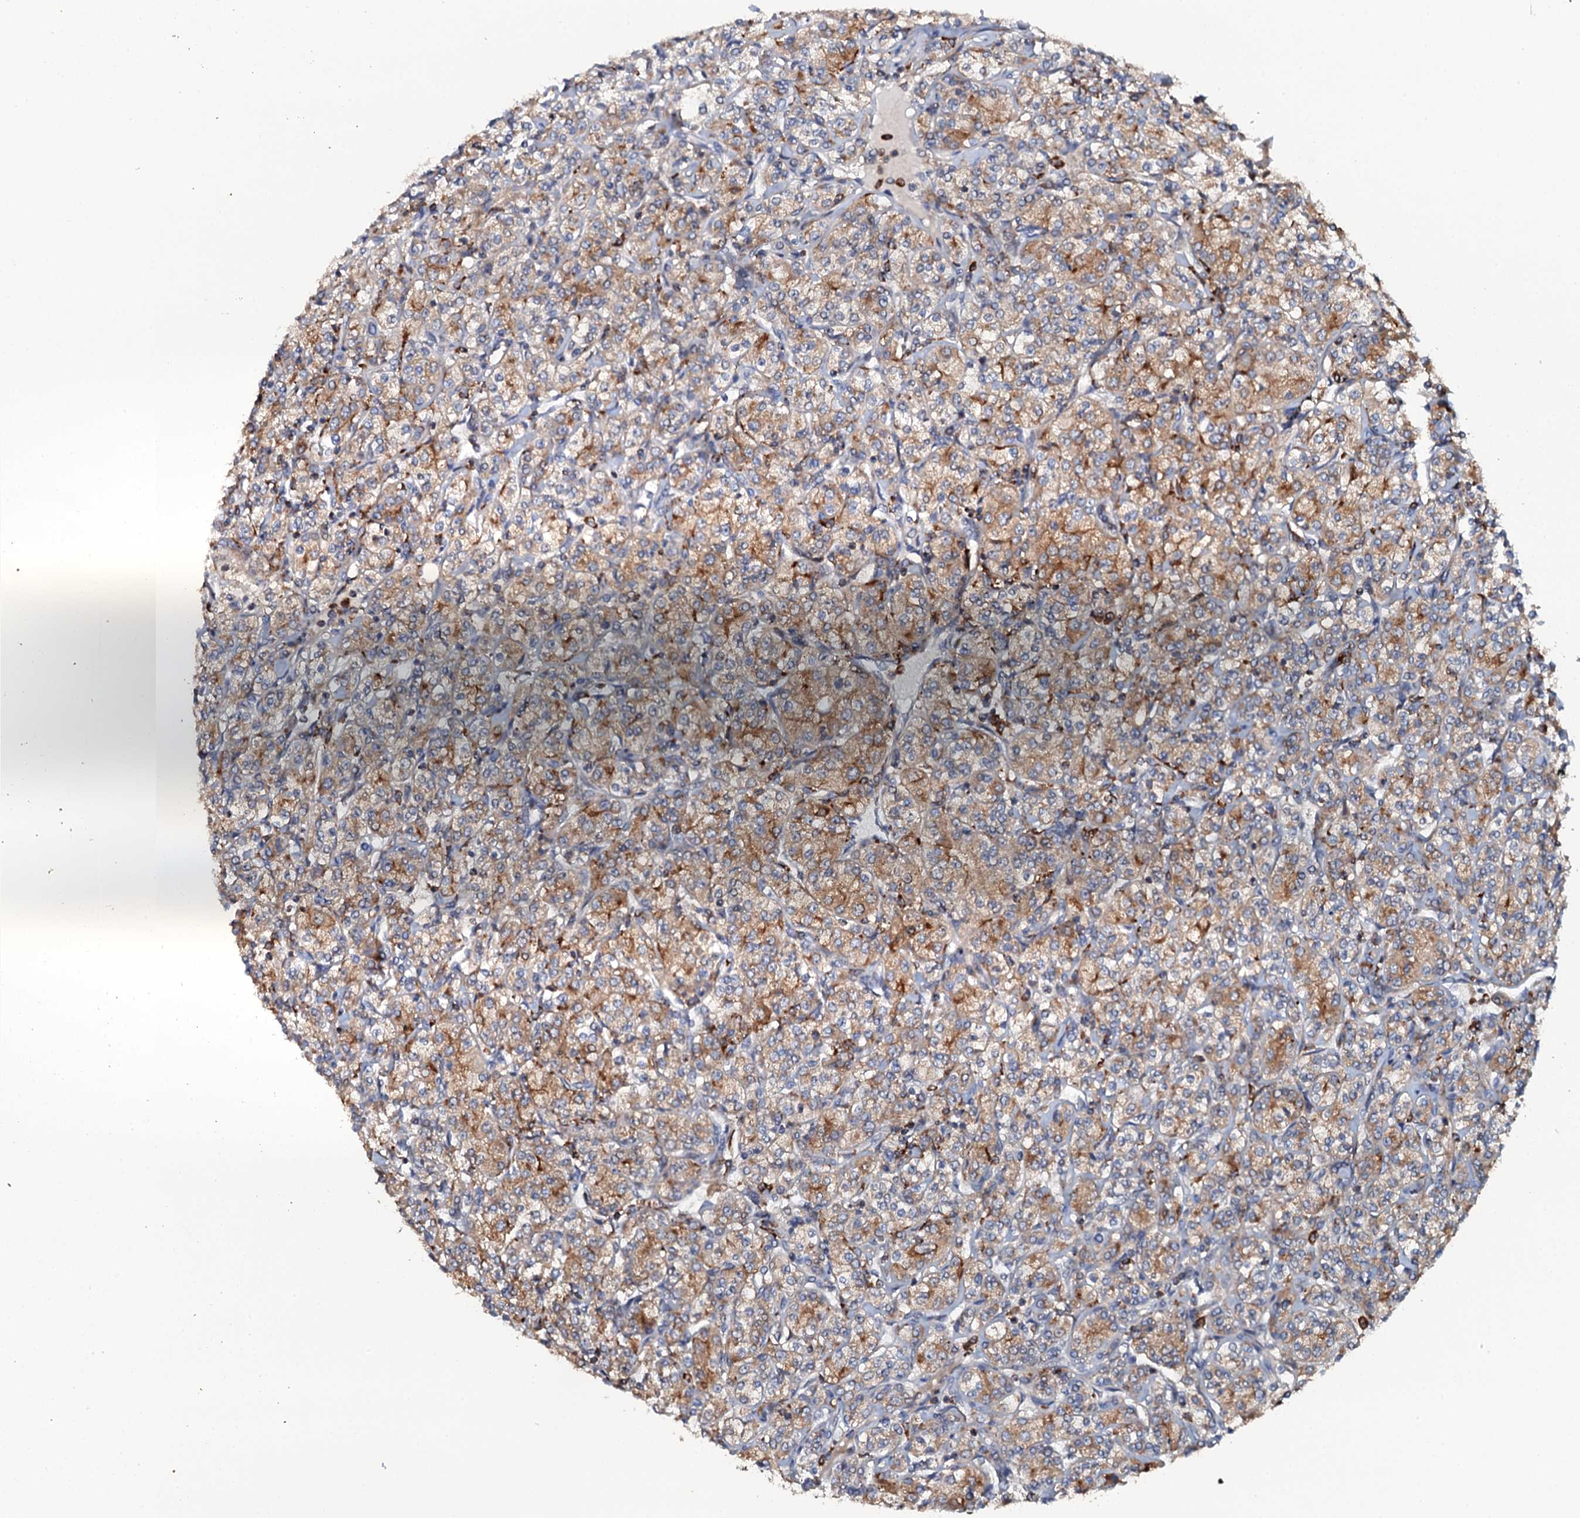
{"staining": {"intensity": "moderate", "quantity": ">75%", "location": "cytoplasmic/membranous"}, "tissue": "renal cancer", "cell_type": "Tumor cells", "image_type": "cancer", "snomed": [{"axis": "morphology", "description": "Adenocarcinoma, NOS"}, {"axis": "topography", "description": "Kidney"}], "caption": "A brown stain highlights moderate cytoplasmic/membranous staining of a protein in human adenocarcinoma (renal) tumor cells.", "gene": "VAMP8", "patient": {"sex": "male", "age": 77}}